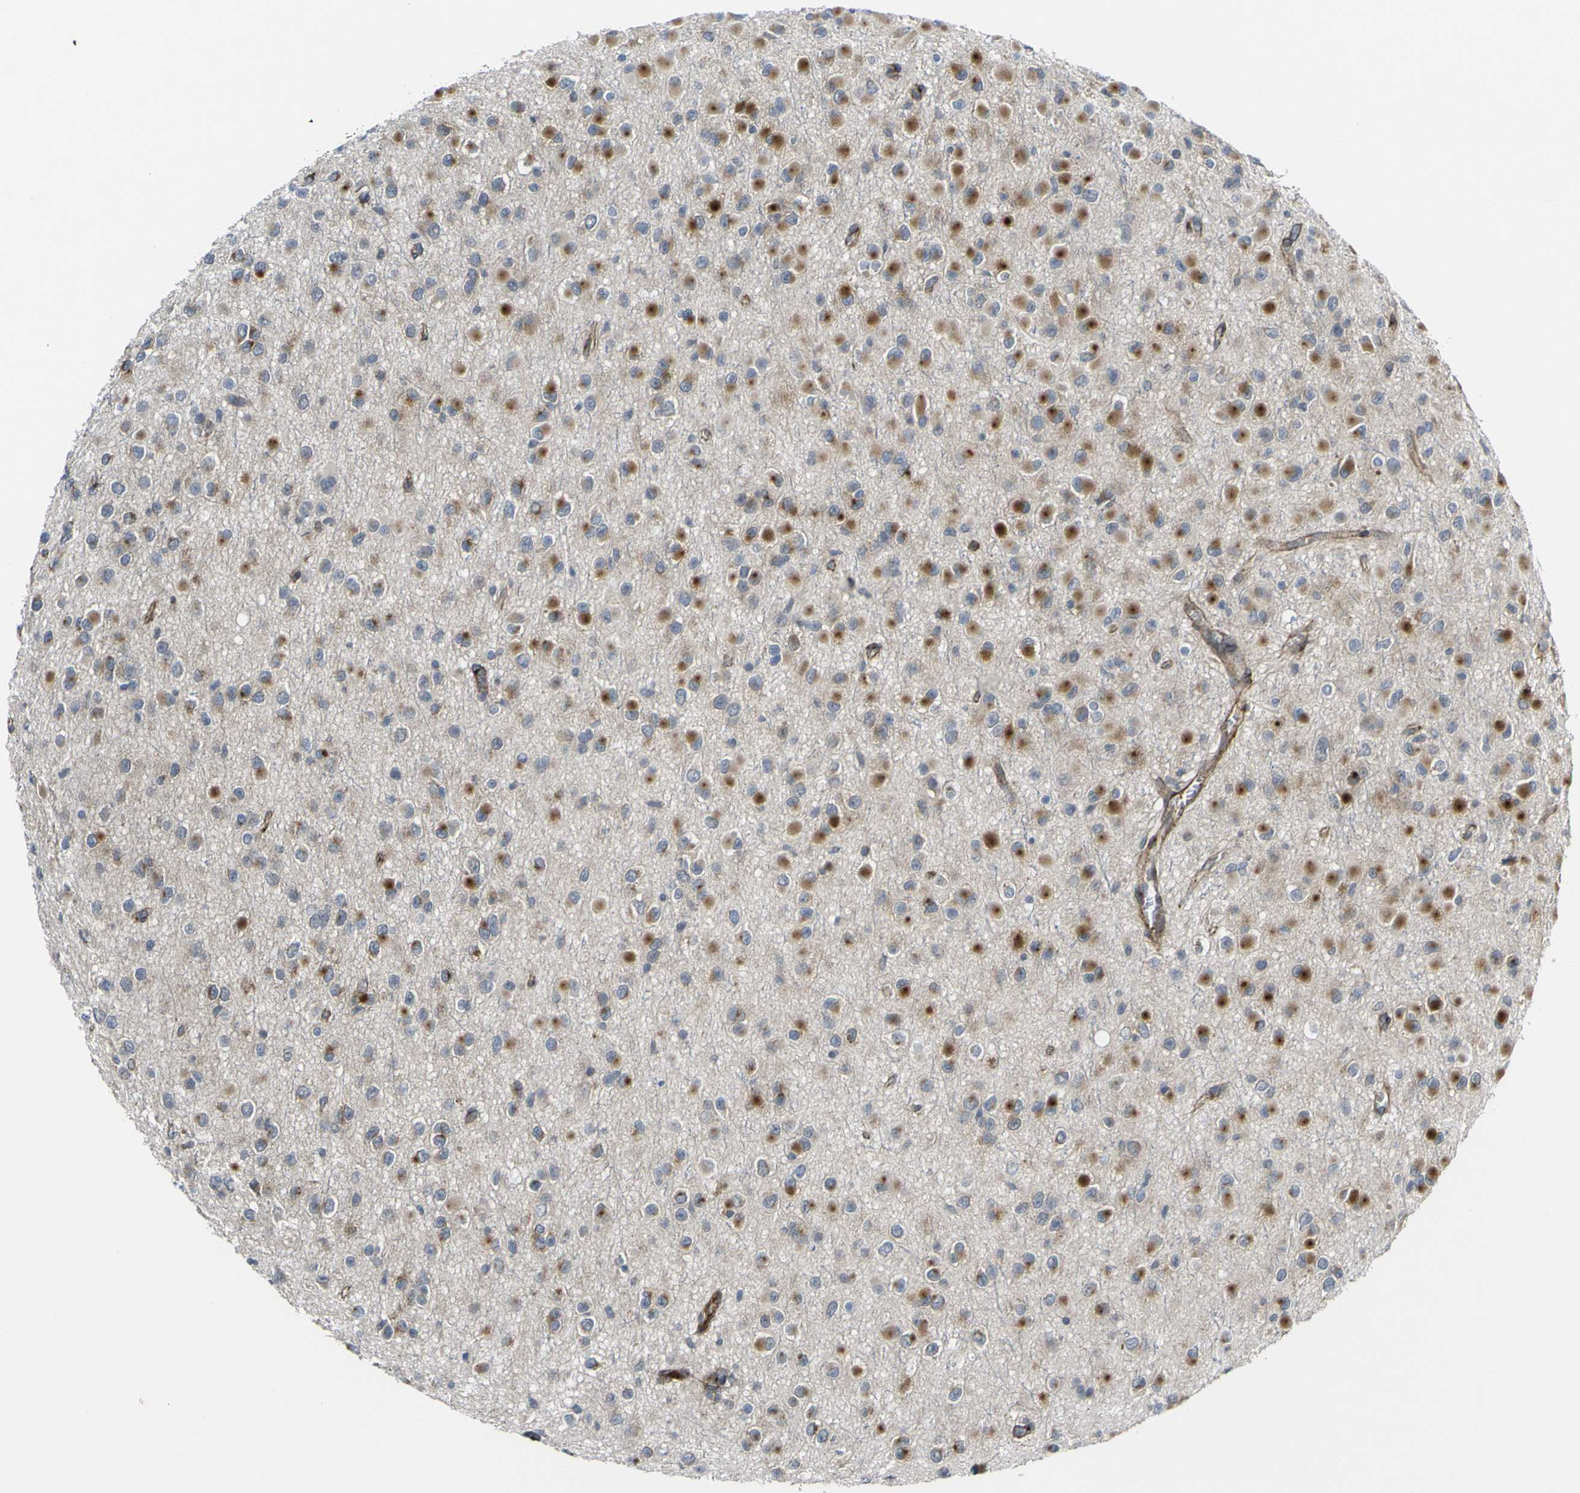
{"staining": {"intensity": "moderate", "quantity": ">75%", "location": "cytoplasmic/membranous"}, "tissue": "glioma", "cell_type": "Tumor cells", "image_type": "cancer", "snomed": [{"axis": "morphology", "description": "Glioma, malignant, Low grade"}, {"axis": "topography", "description": "Brain"}], "caption": "Malignant glioma (low-grade) stained with IHC displays moderate cytoplasmic/membranous staining in about >75% of tumor cells.", "gene": "ECE1", "patient": {"sex": "male", "age": 42}}